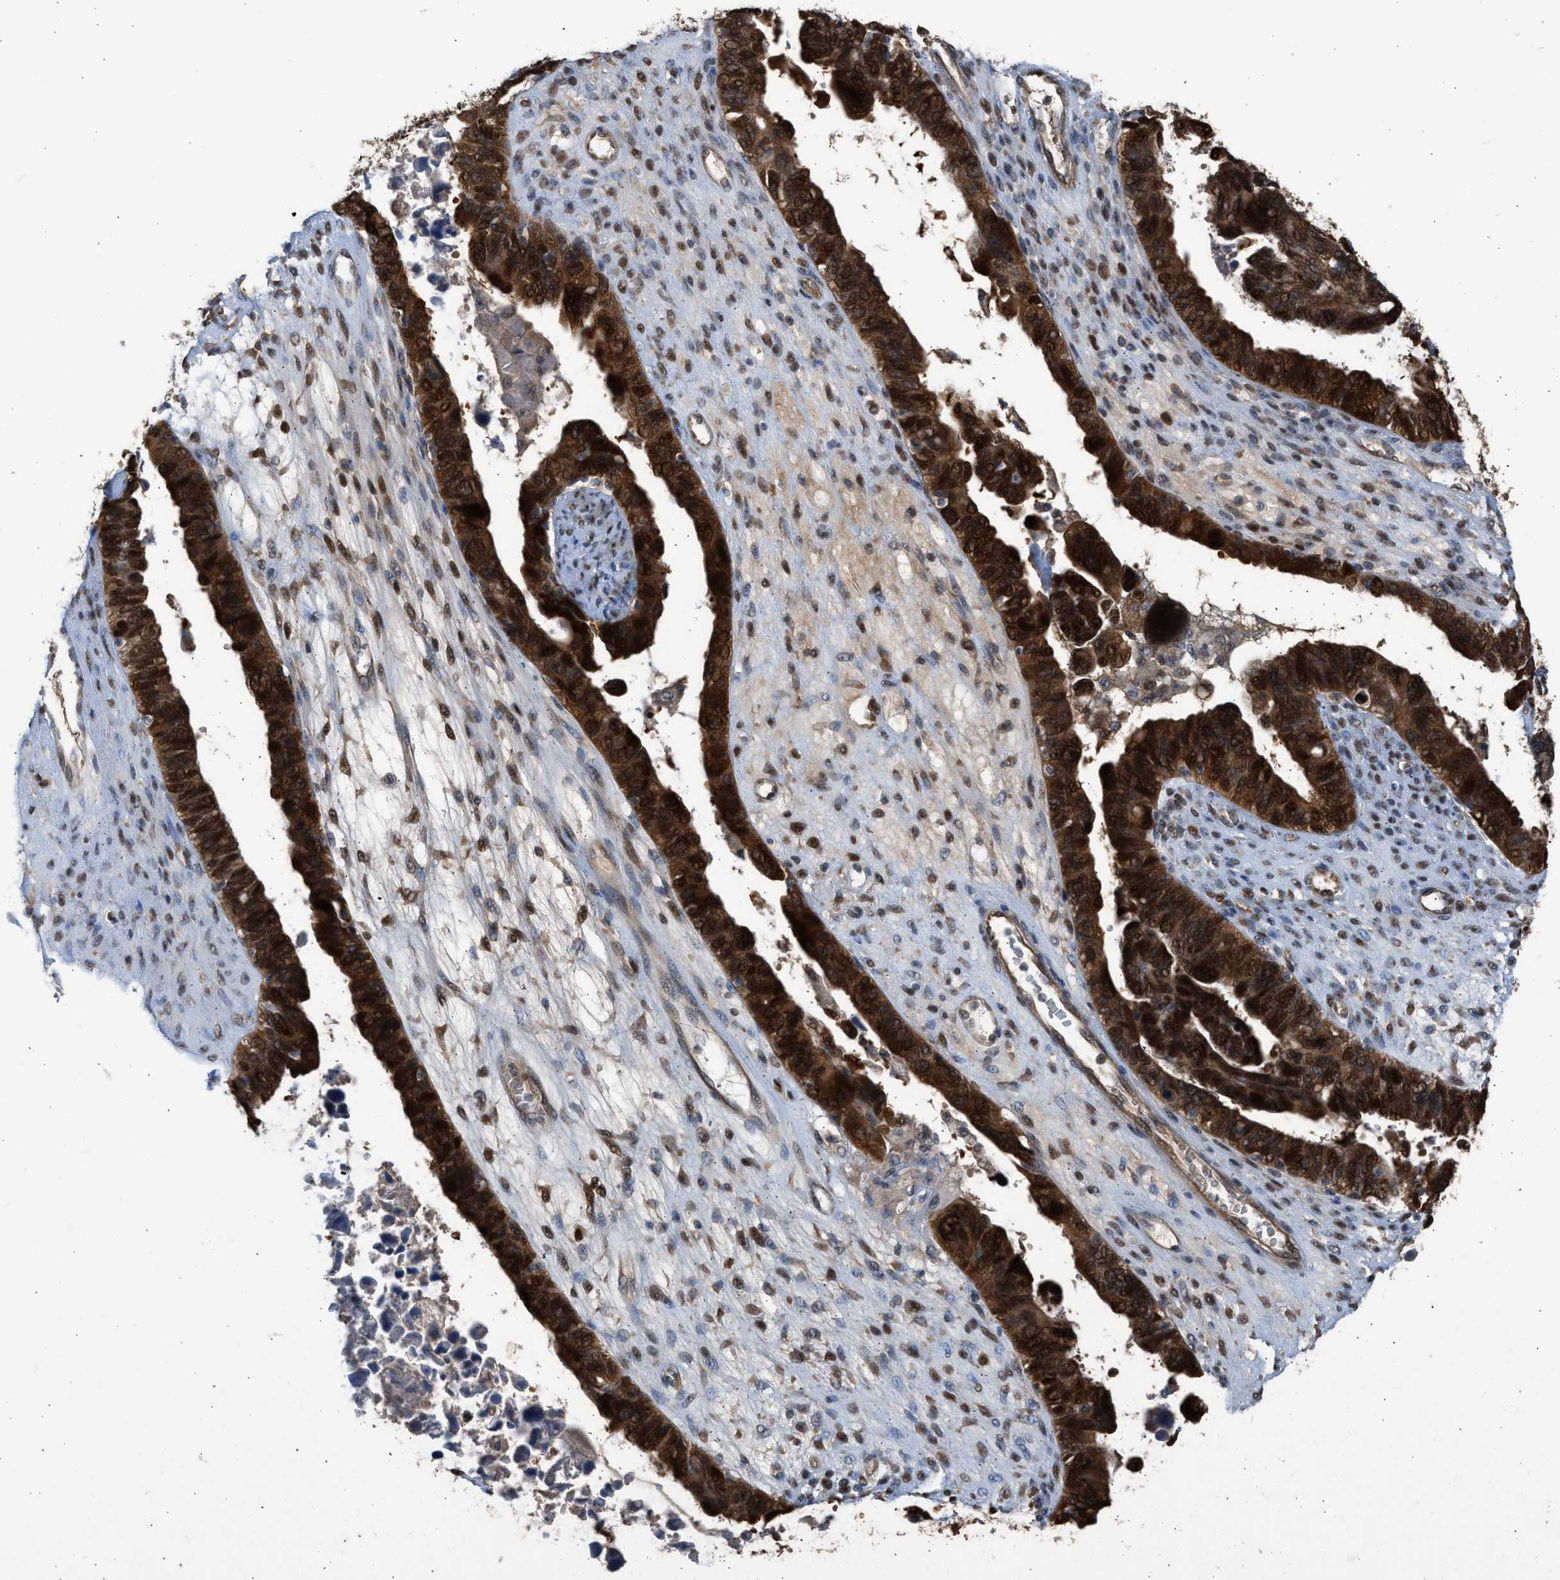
{"staining": {"intensity": "strong", "quantity": ">75%", "location": "cytoplasmic/membranous,nuclear"}, "tissue": "ovarian cancer", "cell_type": "Tumor cells", "image_type": "cancer", "snomed": [{"axis": "morphology", "description": "Cystadenocarcinoma, serous, NOS"}, {"axis": "topography", "description": "Ovary"}], "caption": "Protein positivity by immunohistochemistry (IHC) displays strong cytoplasmic/membranous and nuclear expression in approximately >75% of tumor cells in ovarian cancer.", "gene": "MAPK7", "patient": {"sex": "female", "age": 79}}